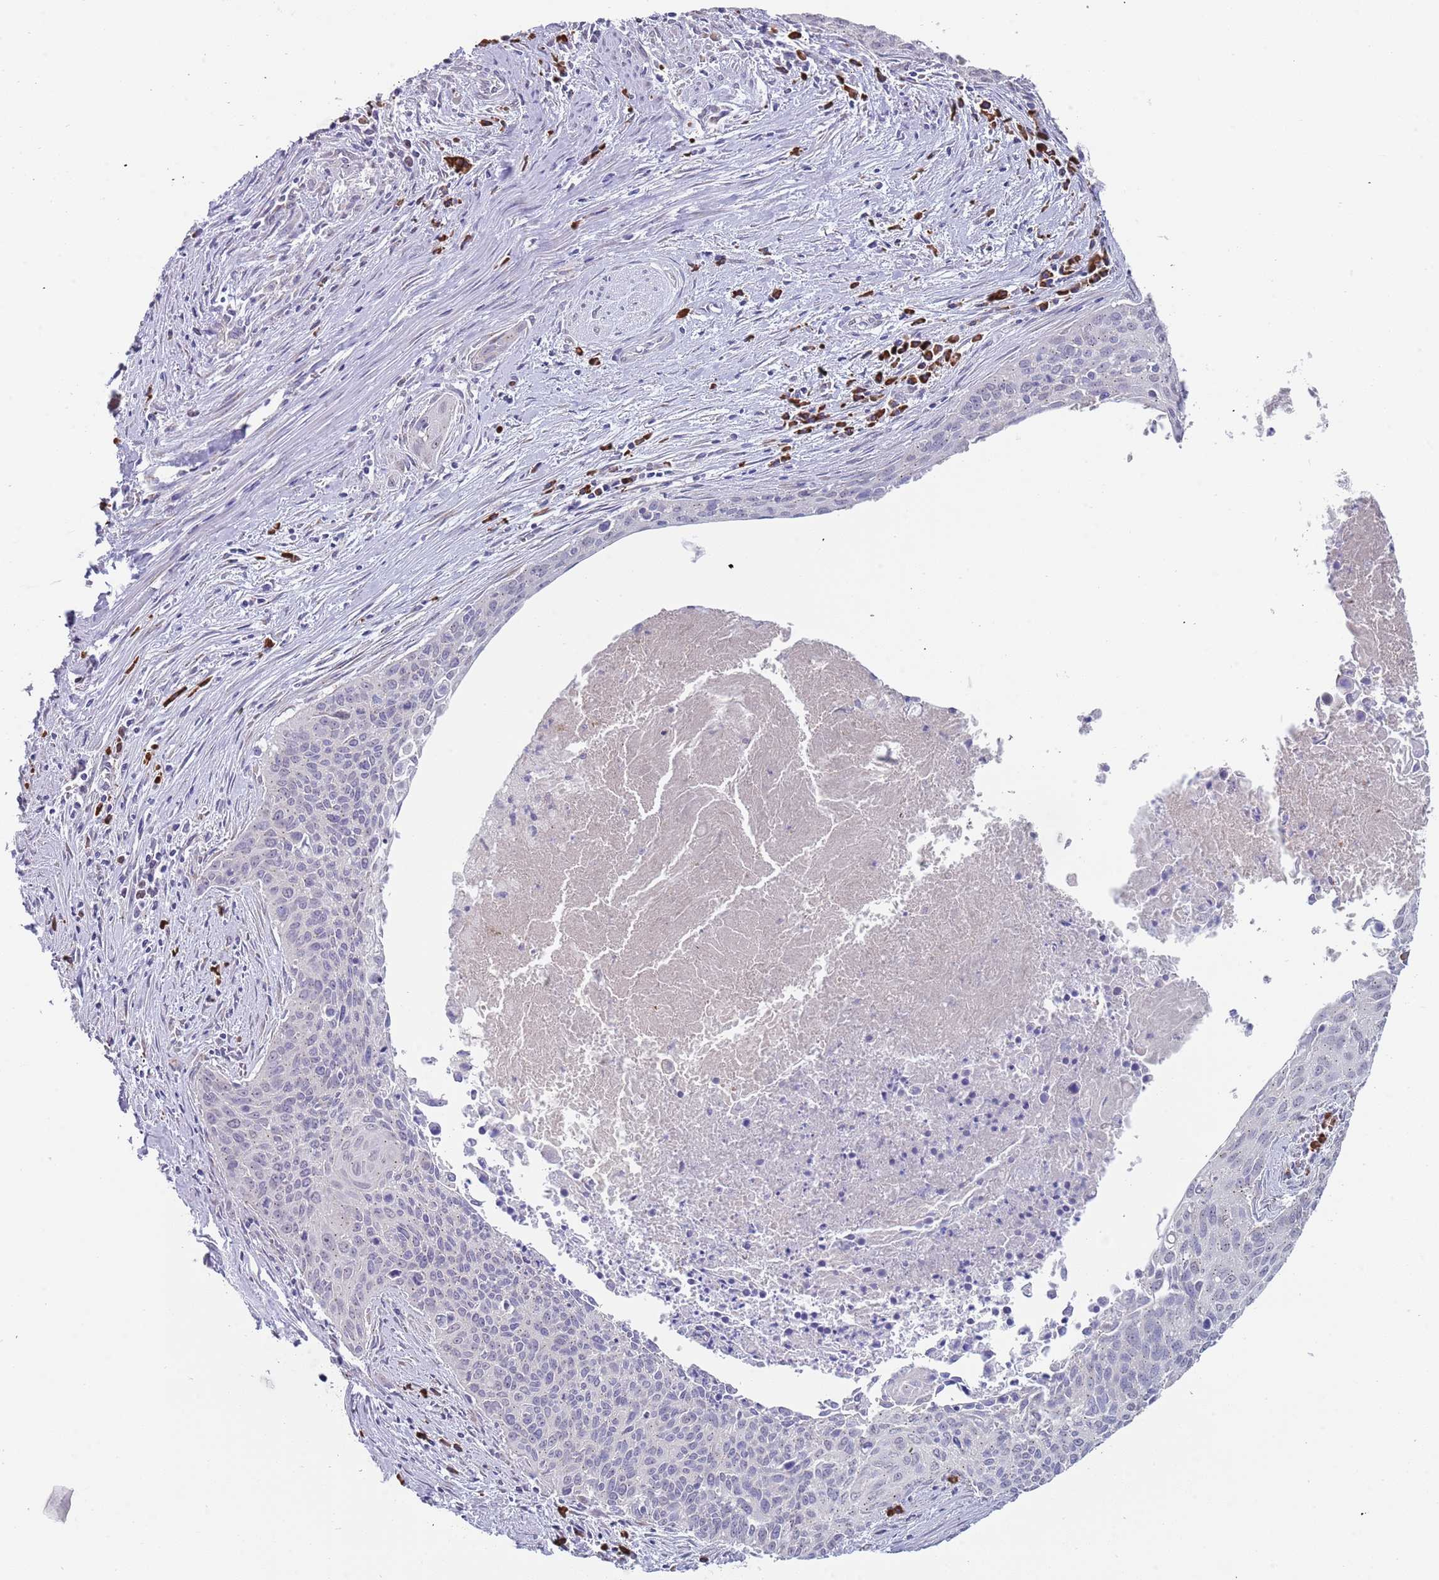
{"staining": {"intensity": "negative", "quantity": "none", "location": "none"}, "tissue": "cervical cancer", "cell_type": "Tumor cells", "image_type": "cancer", "snomed": [{"axis": "morphology", "description": "Squamous cell carcinoma, NOS"}, {"axis": "topography", "description": "Cervix"}], "caption": "The photomicrograph reveals no significant expression in tumor cells of cervical squamous cell carcinoma.", "gene": "TNRC6C", "patient": {"sex": "female", "age": 55}}